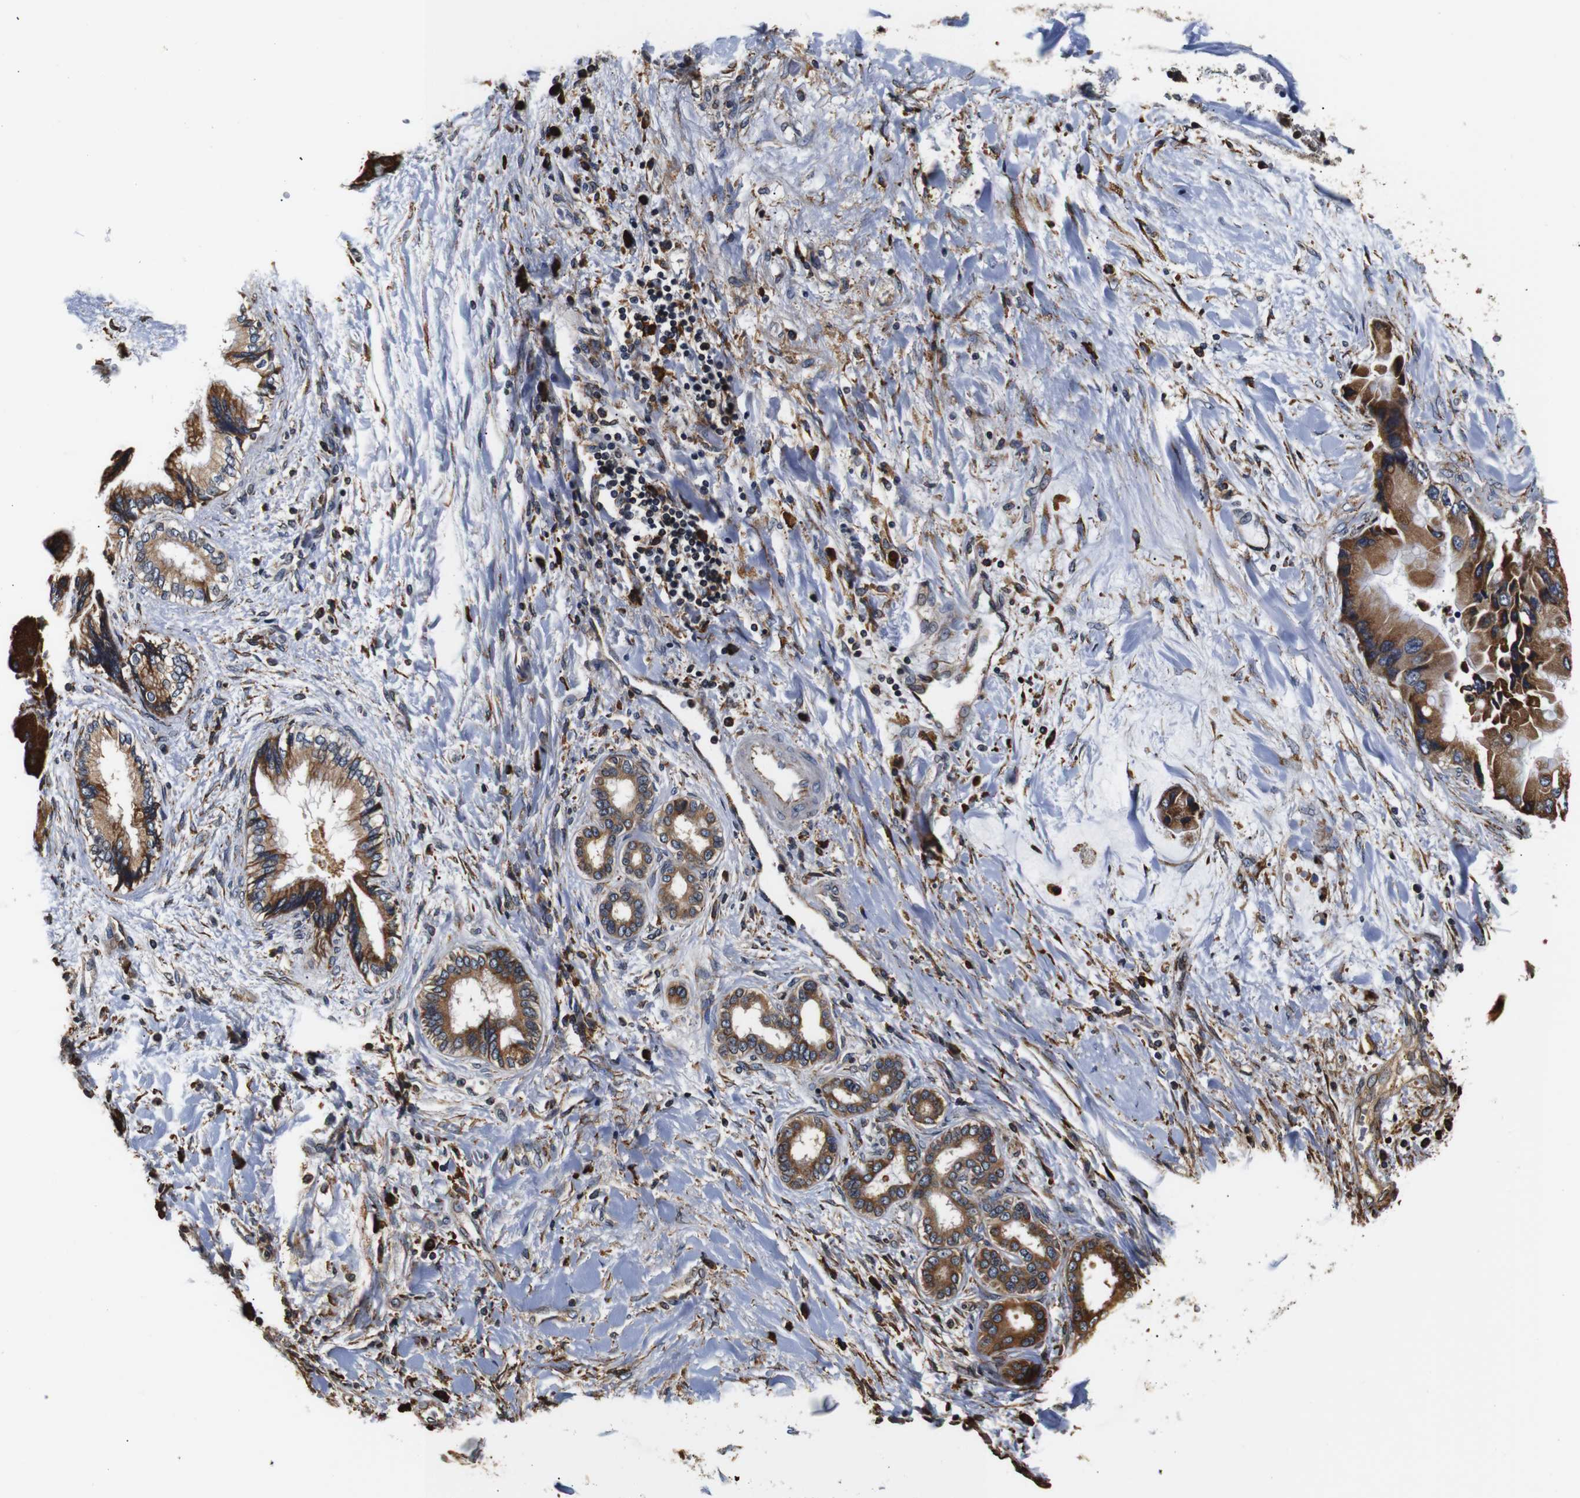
{"staining": {"intensity": "moderate", "quantity": ">75%", "location": "cytoplasmic/membranous"}, "tissue": "liver cancer", "cell_type": "Tumor cells", "image_type": "cancer", "snomed": [{"axis": "morphology", "description": "Cholangiocarcinoma"}, {"axis": "topography", "description": "Liver"}], "caption": "Liver cancer (cholangiocarcinoma) tissue shows moderate cytoplasmic/membranous positivity in about >75% of tumor cells", "gene": "HHIP", "patient": {"sex": "male", "age": 50}}